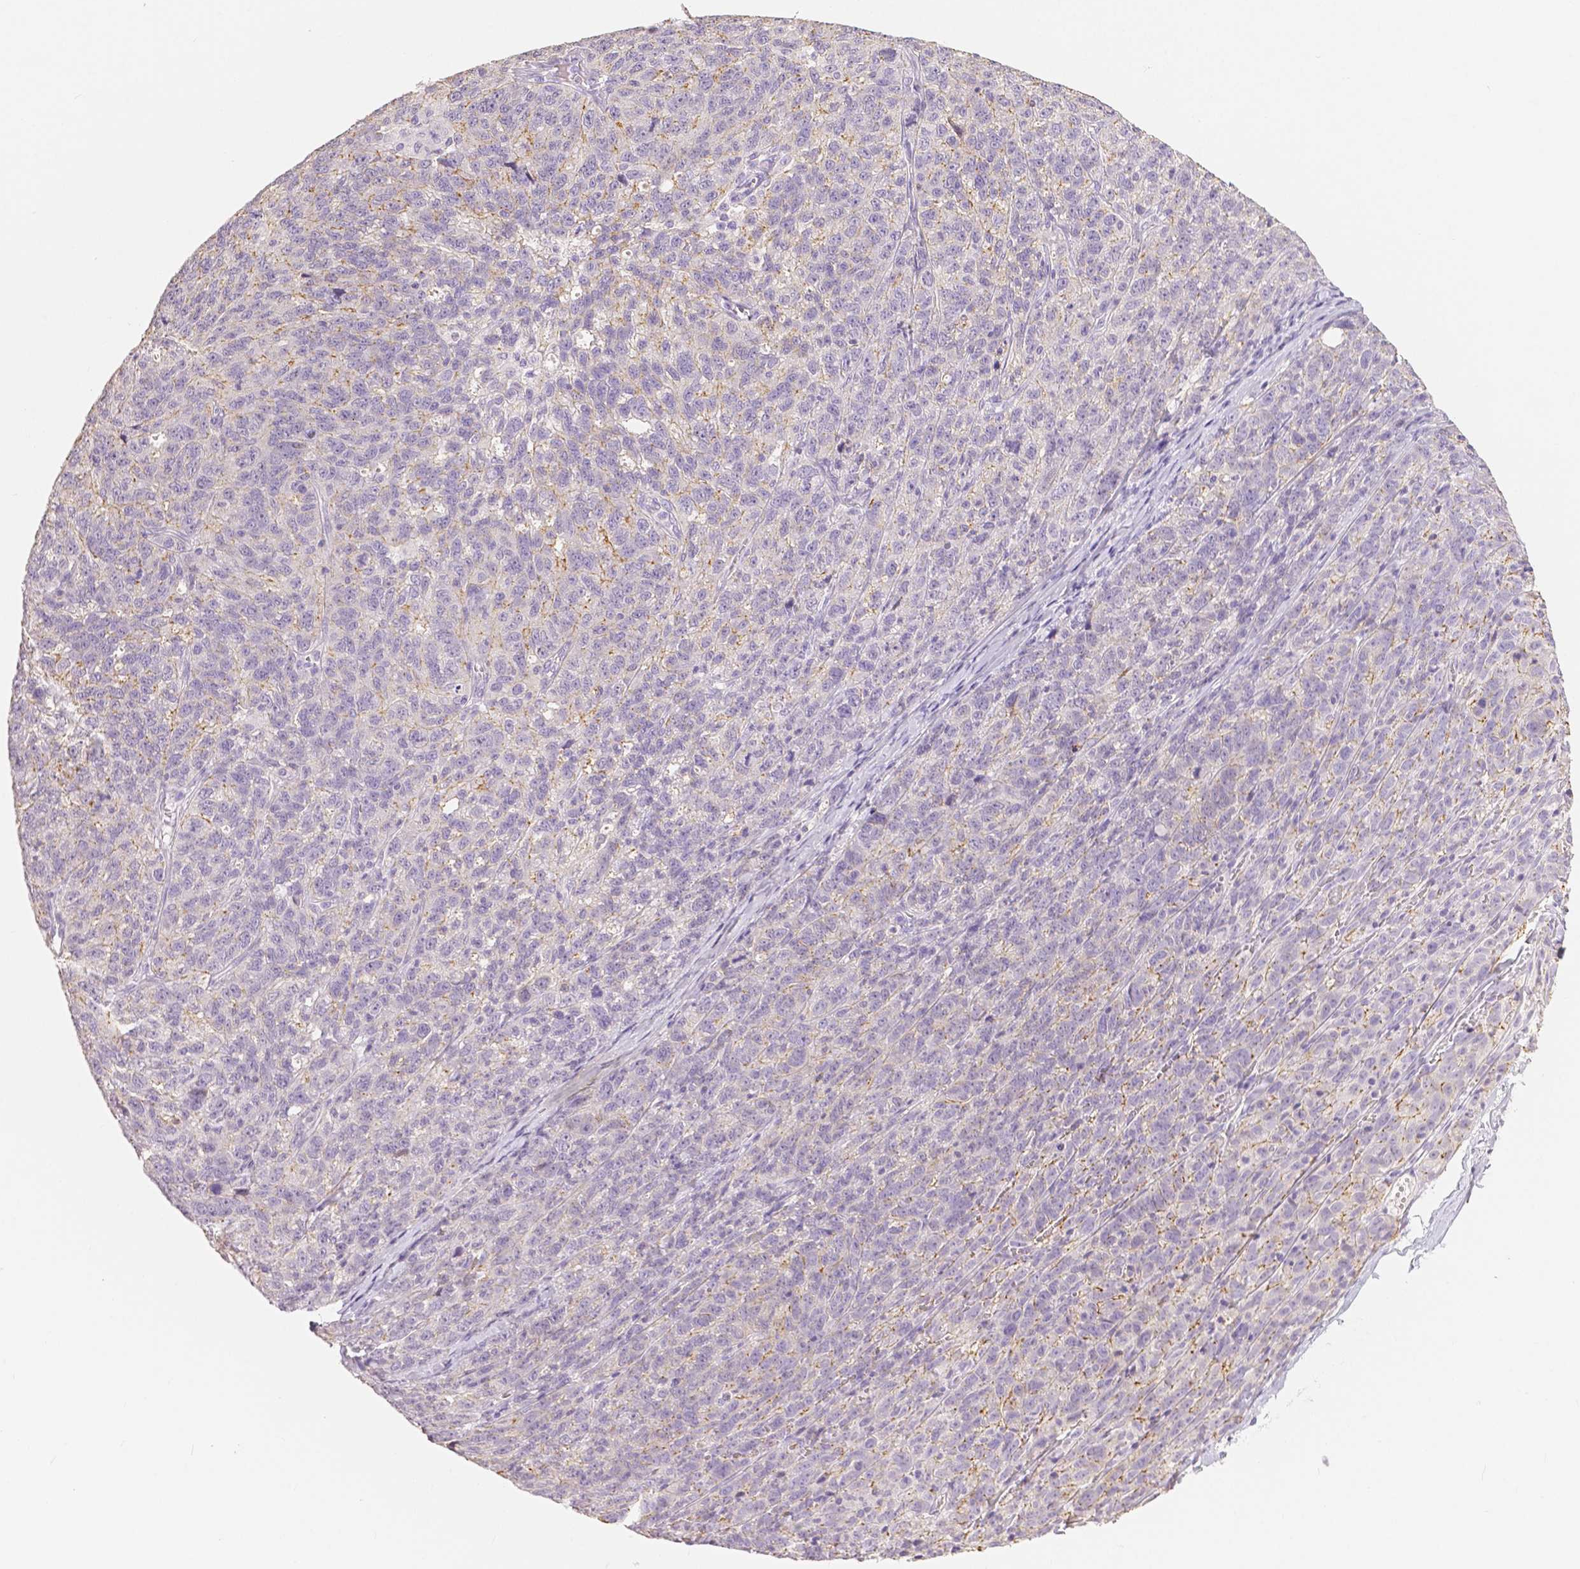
{"staining": {"intensity": "negative", "quantity": "none", "location": "none"}, "tissue": "ovarian cancer", "cell_type": "Tumor cells", "image_type": "cancer", "snomed": [{"axis": "morphology", "description": "Cystadenocarcinoma, serous, NOS"}, {"axis": "topography", "description": "Ovary"}], "caption": "A micrograph of human ovarian cancer is negative for staining in tumor cells. (Immunohistochemistry, brightfield microscopy, high magnification).", "gene": "OCLN", "patient": {"sex": "female", "age": 71}}